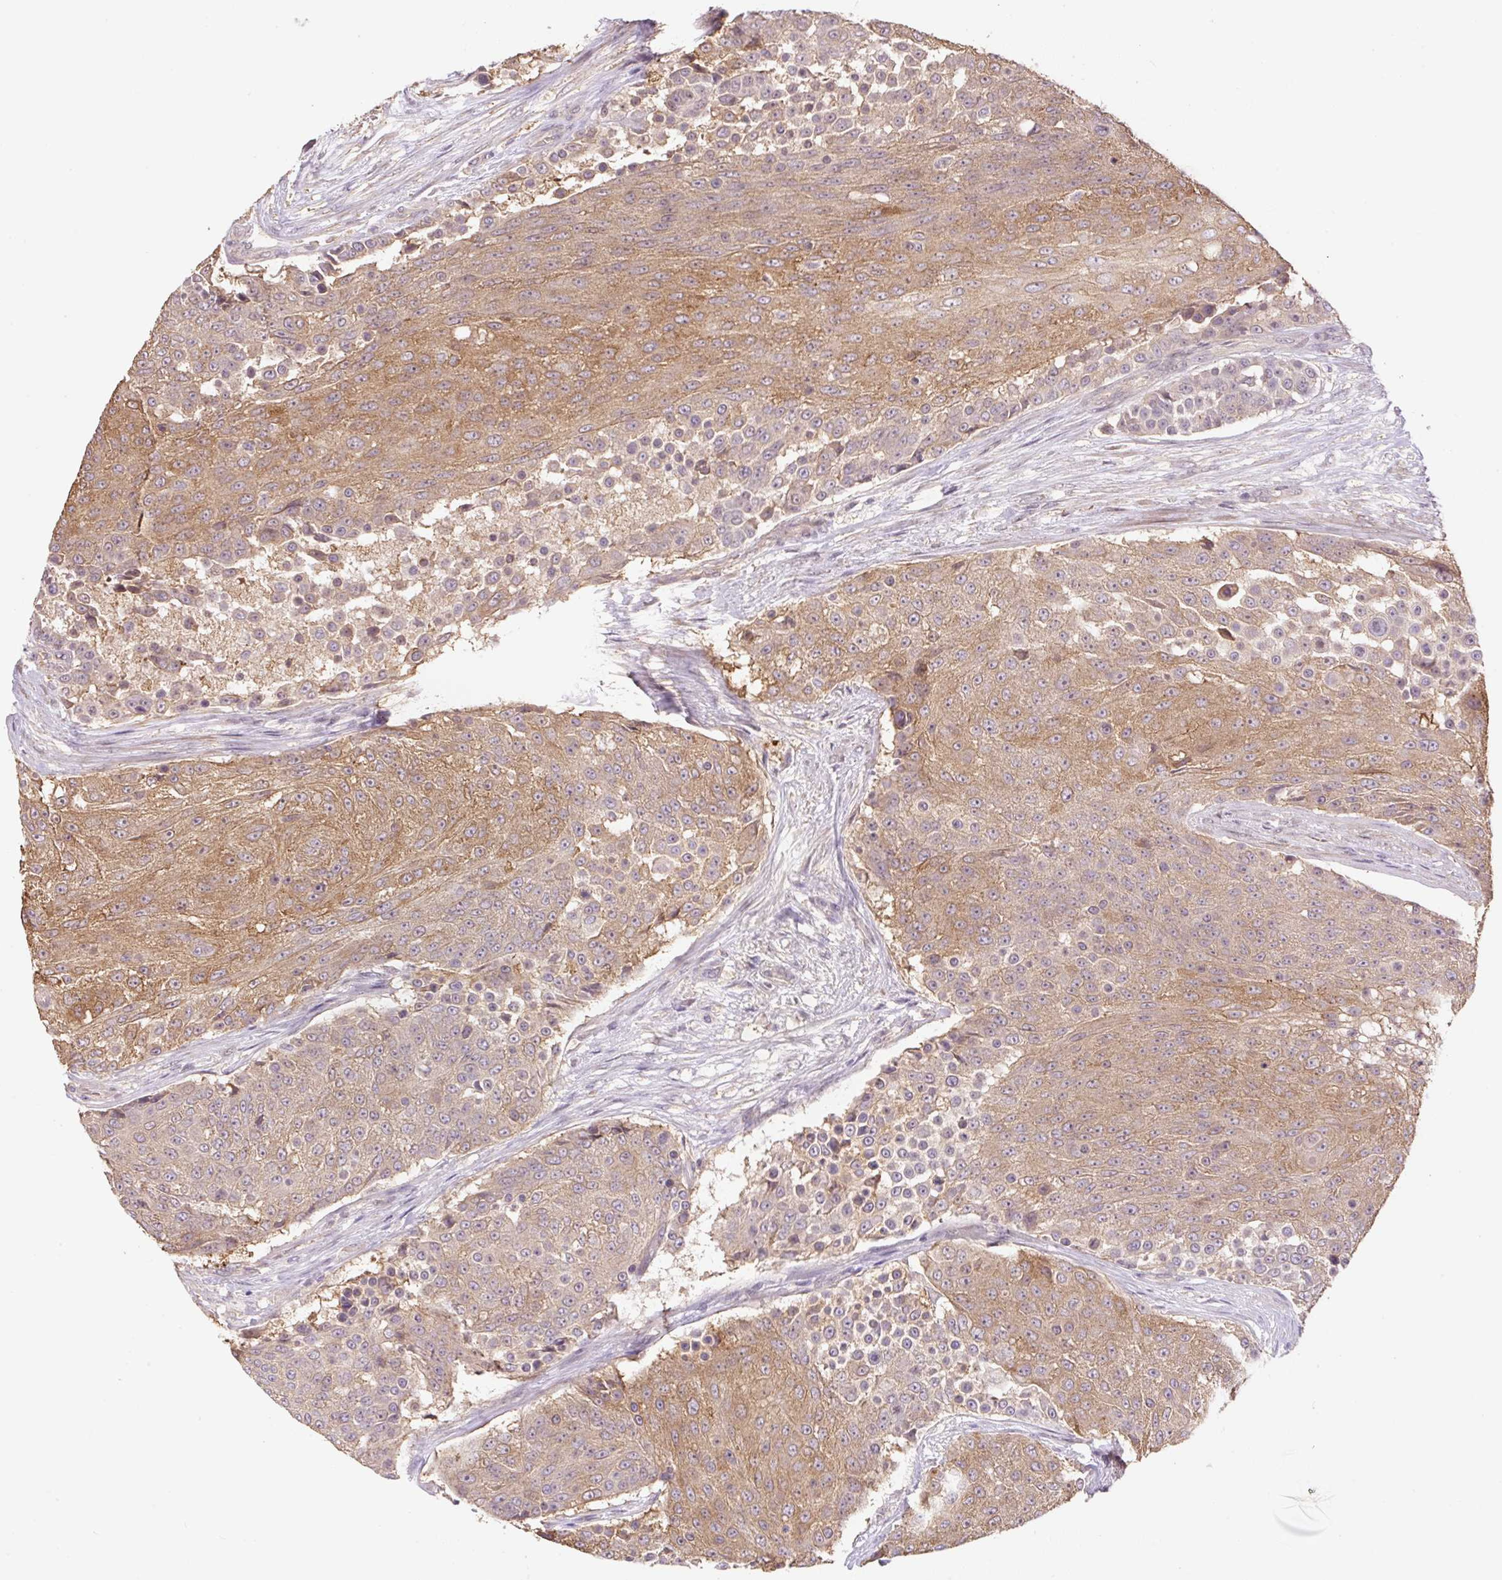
{"staining": {"intensity": "moderate", "quantity": ">75%", "location": "cytoplasmic/membranous"}, "tissue": "urothelial cancer", "cell_type": "Tumor cells", "image_type": "cancer", "snomed": [{"axis": "morphology", "description": "Urothelial carcinoma, High grade"}, {"axis": "topography", "description": "Urinary bladder"}], "caption": "IHC photomicrograph of urothelial cancer stained for a protein (brown), which displays medium levels of moderate cytoplasmic/membranous positivity in about >75% of tumor cells.", "gene": "COX8A", "patient": {"sex": "female", "age": 63}}